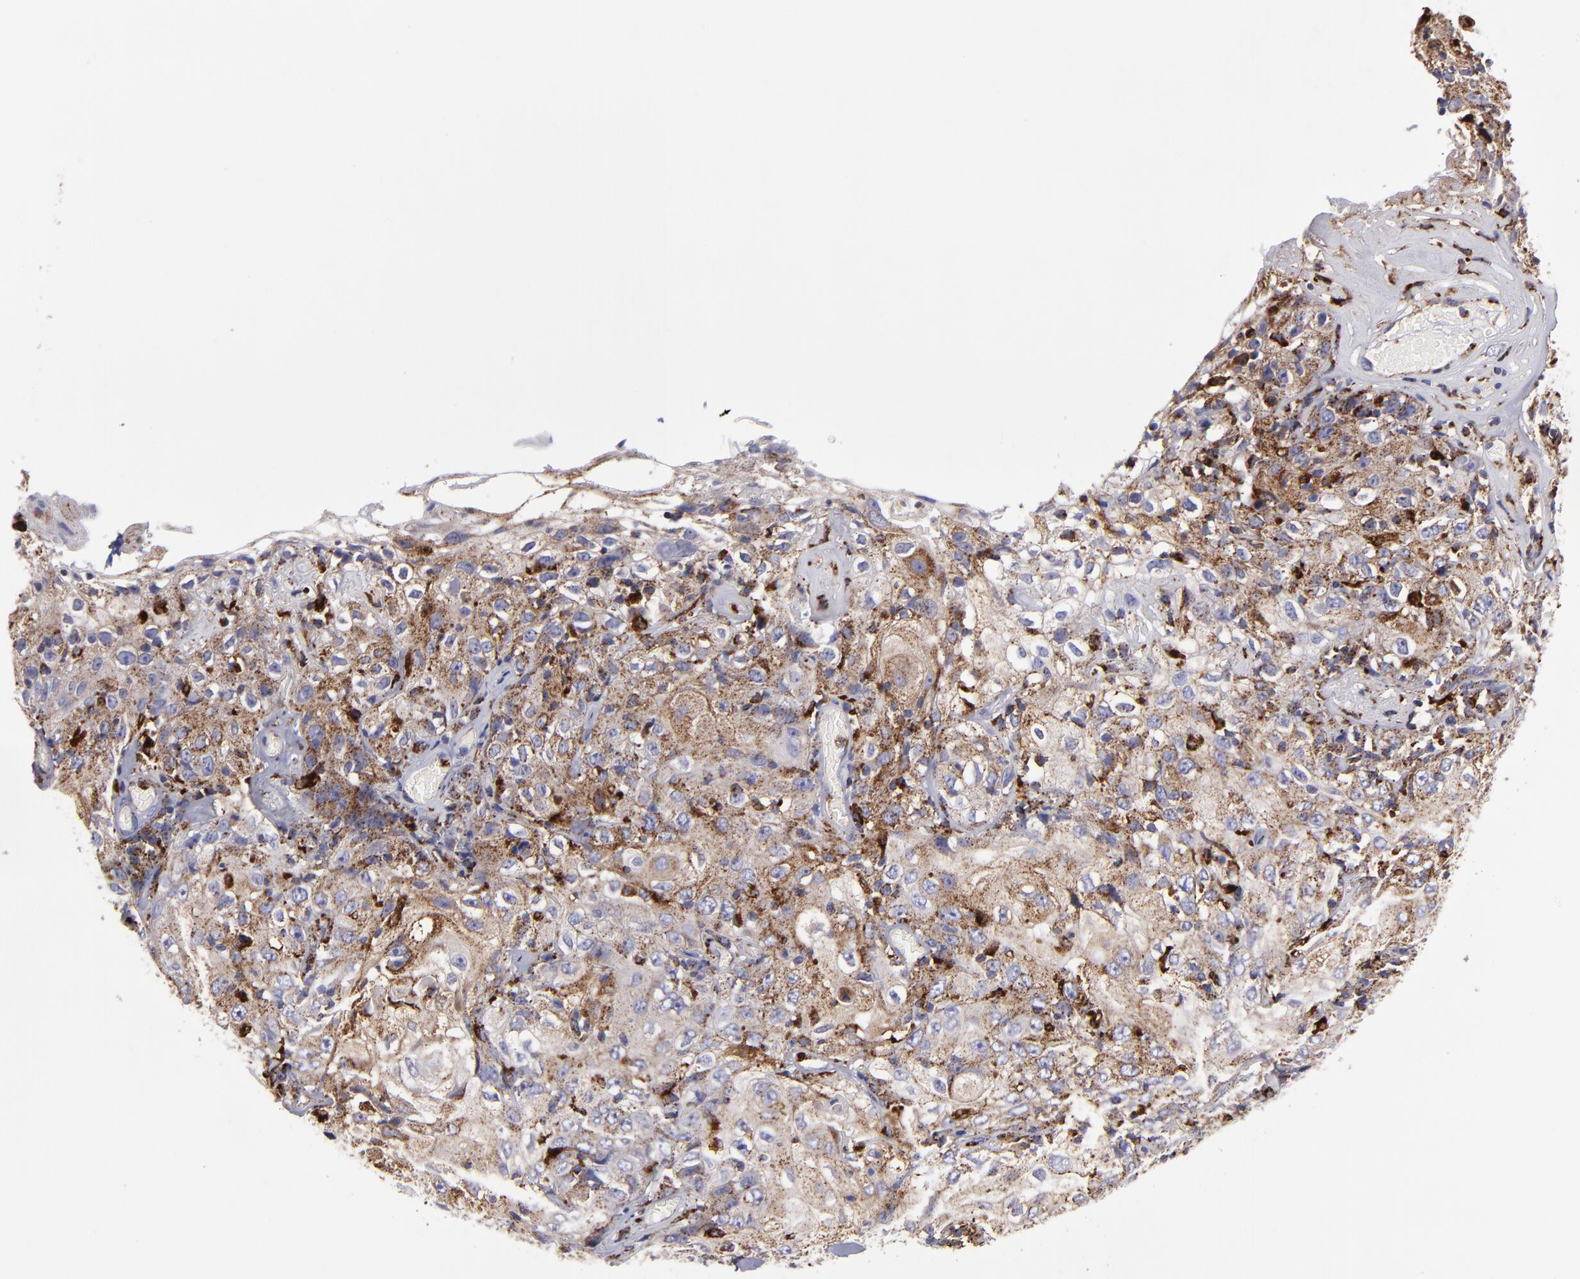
{"staining": {"intensity": "moderate", "quantity": ">75%", "location": "cytoplasmic/membranous"}, "tissue": "skin cancer", "cell_type": "Tumor cells", "image_type": "cancer", "snomed": [{"axis": "morphology", "description": "Squamous cell carcinoma, NOS"}, {"axis": "topography", "description": "Skin"}], "caption": "The micrograph exhibits immunohistochemical staining of skin squamous cell carcinoma. There is moderate cytoplasmic/membranous positivity is seen in about >75% of tumor cells. (DAB IHC, brown staining for protein, blue staining for nuclei).", "gene": "CTSS", "patient": {"sex": "male", "age": 65}}